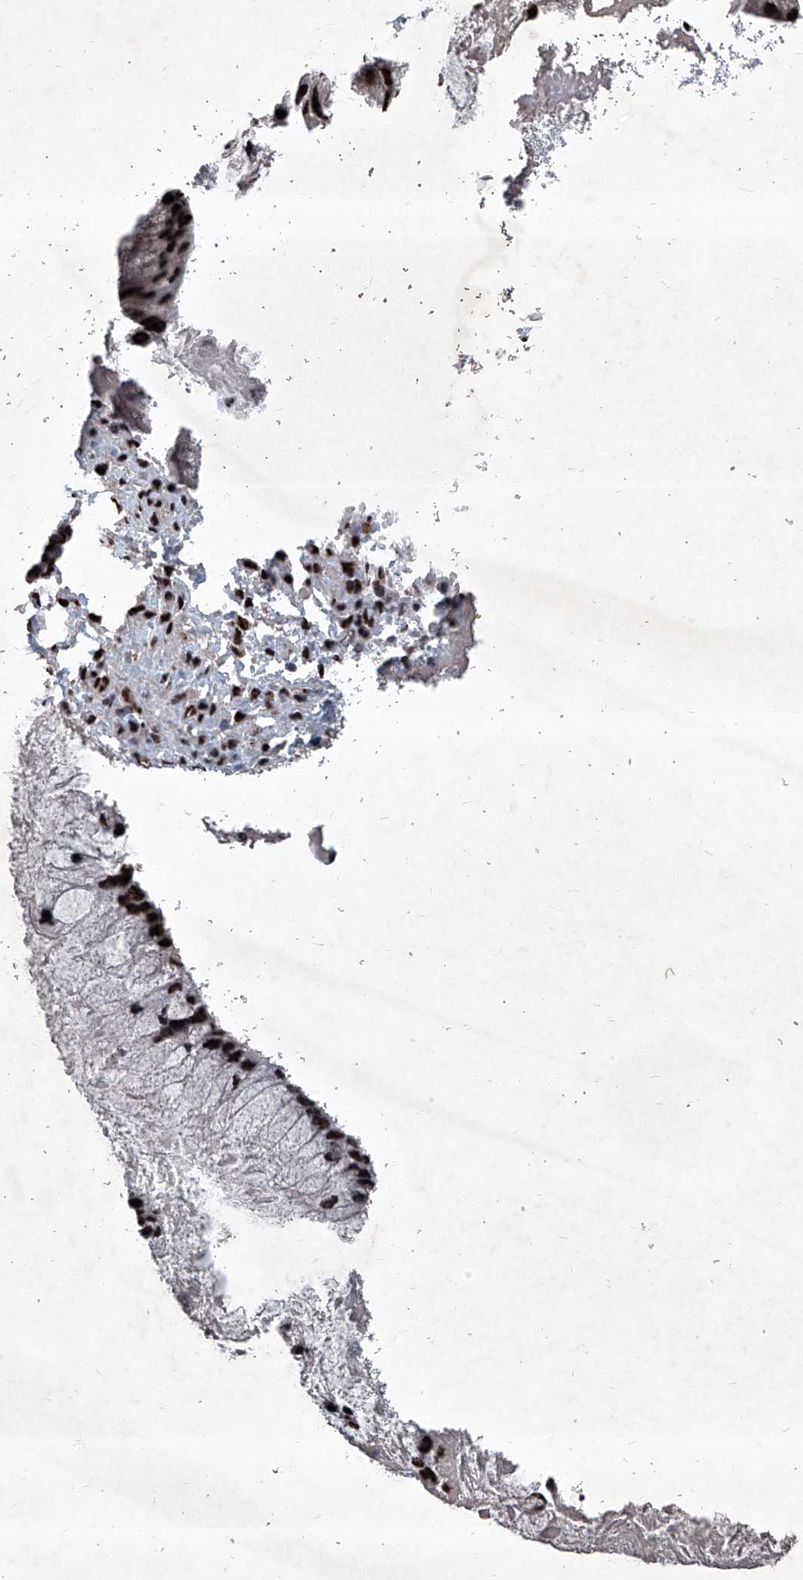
{"staining": {"intensity": "strong", "quantity": ">75%", "location": "nuclear"}, "tissue": "ovarian cancer", "cell_type": "Tumor cells", "image_type": "cancer", "snomed": [{"axis": "morphology", "description": "Cystadenocarcinoma, mucinous, NOS"}, {"axis": "topography", "description": "Ovary"}], "caption": "Immunohistochemistry (IHC) micrograph of ovarian mucinous cystadenocarcinoma stained for a protein (brown), which exhibits high levels of strong nuclear positivity in approximately >75% of tumor cells.", "gene": "DDX39B", "patient": {"sex": "female", "age": 37}}